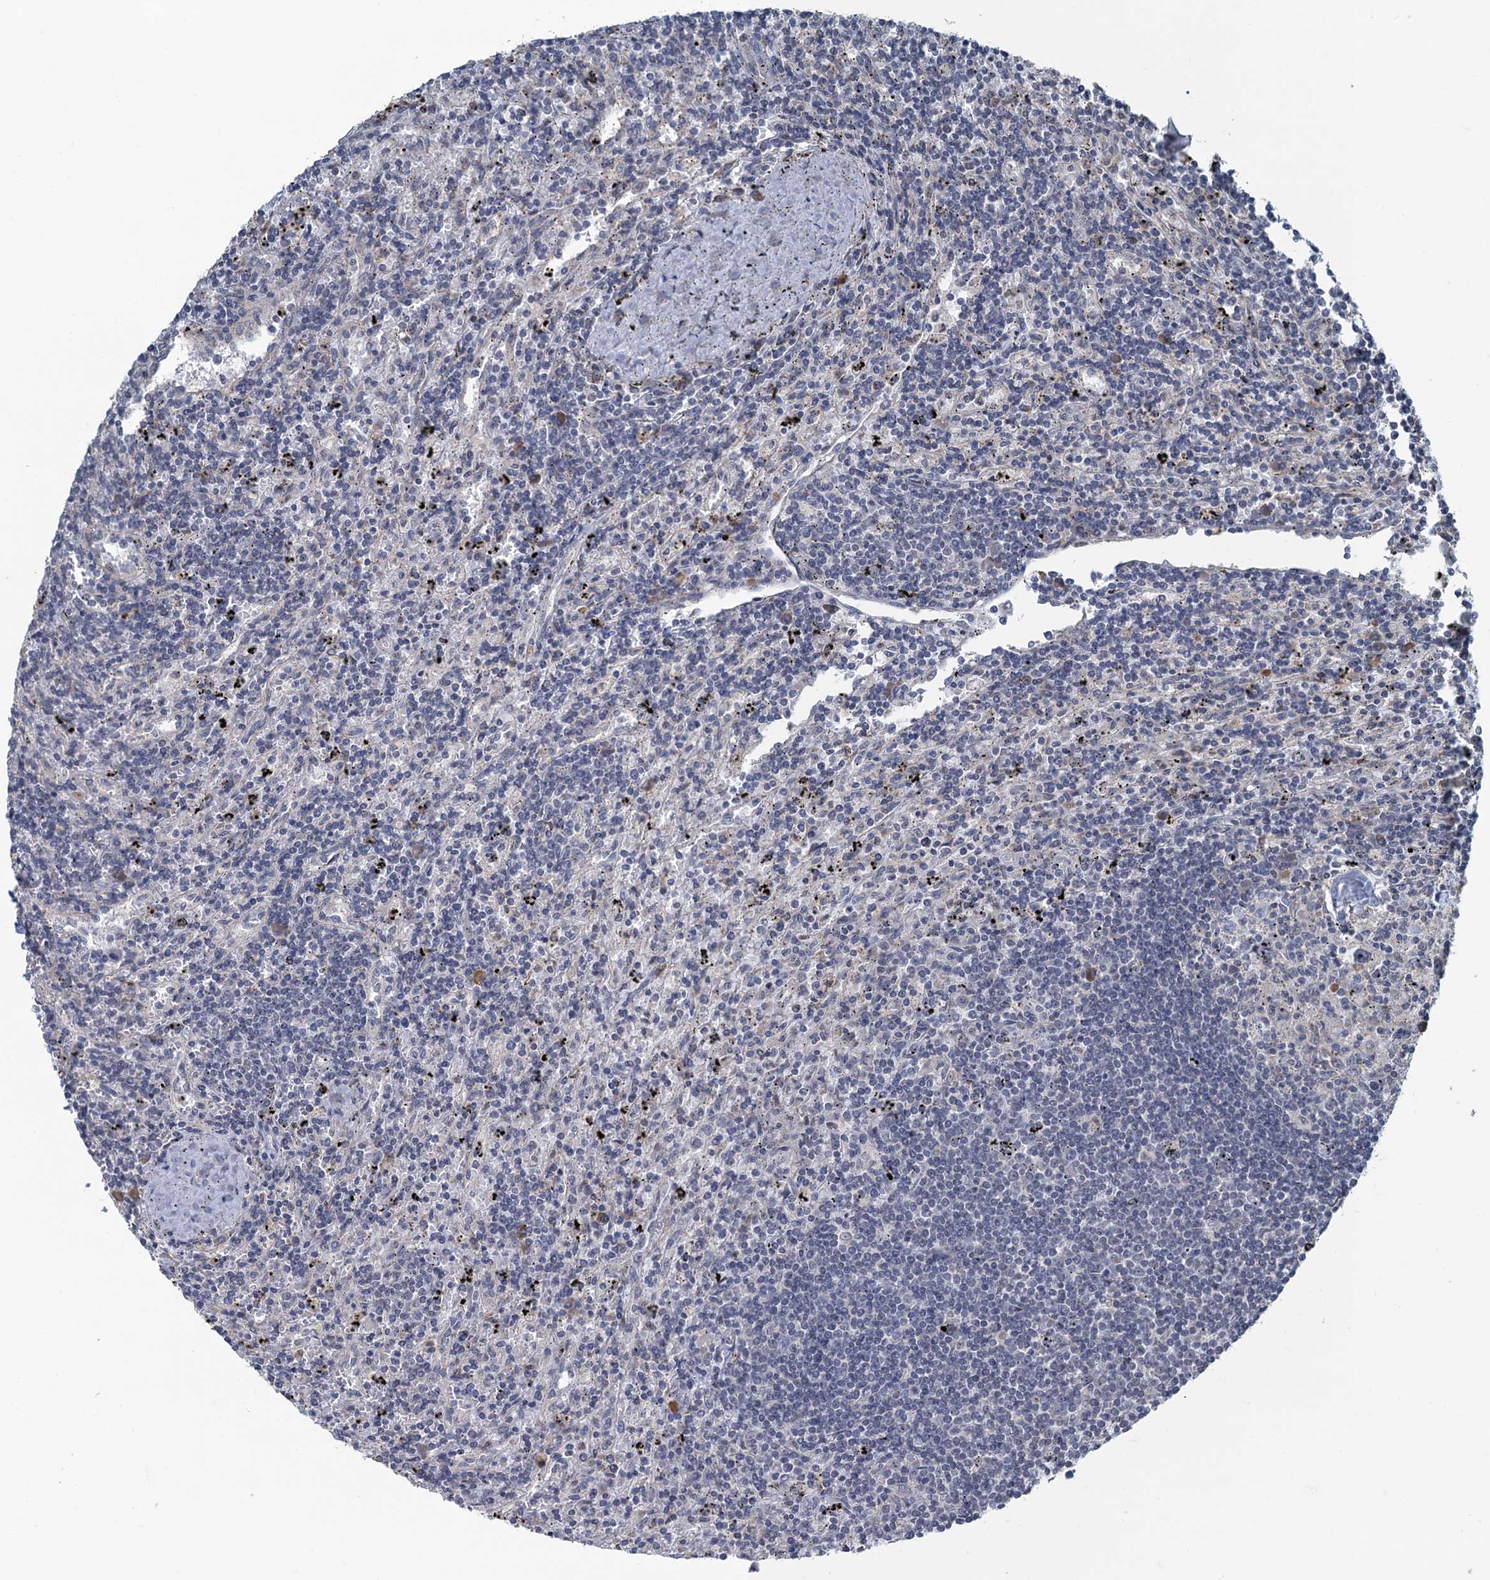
{"staining": {"intensity": "negative", "quantity": "none", "location": "none"}, "tissue": "lymphoma", "cell_type": "Tumor cells", "image_type": "cancer", "snomed": [{"axis": "morphology", "description": "Malignant lymphoma, non-Hodgkin's type, Low grade"}, {"axis": "topography", "description": "Spleen"}], "caption": "This is an IHC histopathology image of lymphoma. There is no expression in tumor cells.", "gene": "TEX35", "patient": {"sex": "male", "age": 76}}